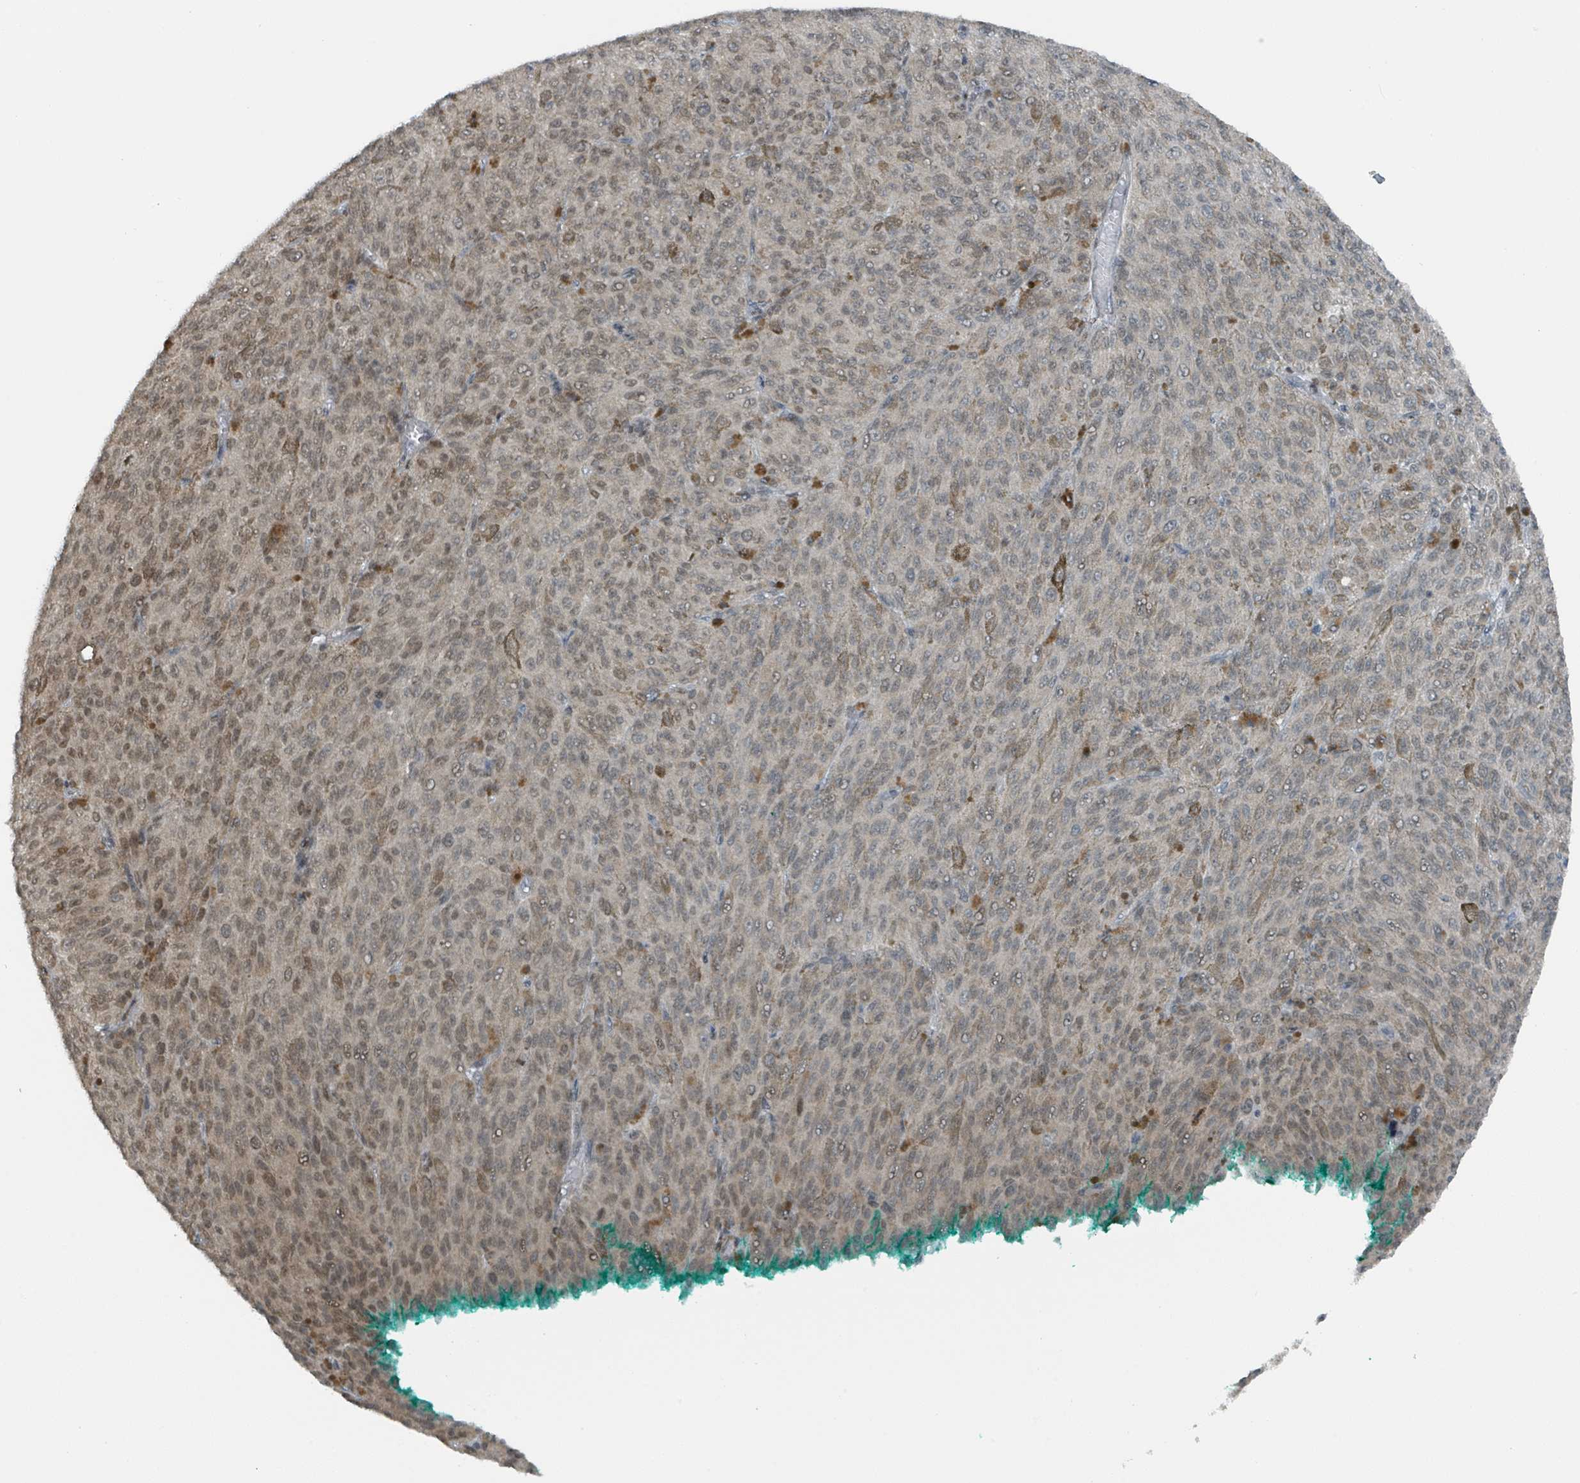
{"staining": {"intensity": "moderate", "quantity": "25%-75%", "location": "nuclear"}, "tissue": "melanoma", "cell_type": "Tumor cells", "image_type": "cancer", "snomed": [{"axis": "morphology", "description": "Malignant melanoma, NOS"}, {"axis": "topography", "description": "Skin"}], "caption": "A brown stain labels moderate nuclear staining of a protein in malignant melanoma tumor cells.", "gene": "PHIP", "patient": {"sex": "female", "age": 52}}